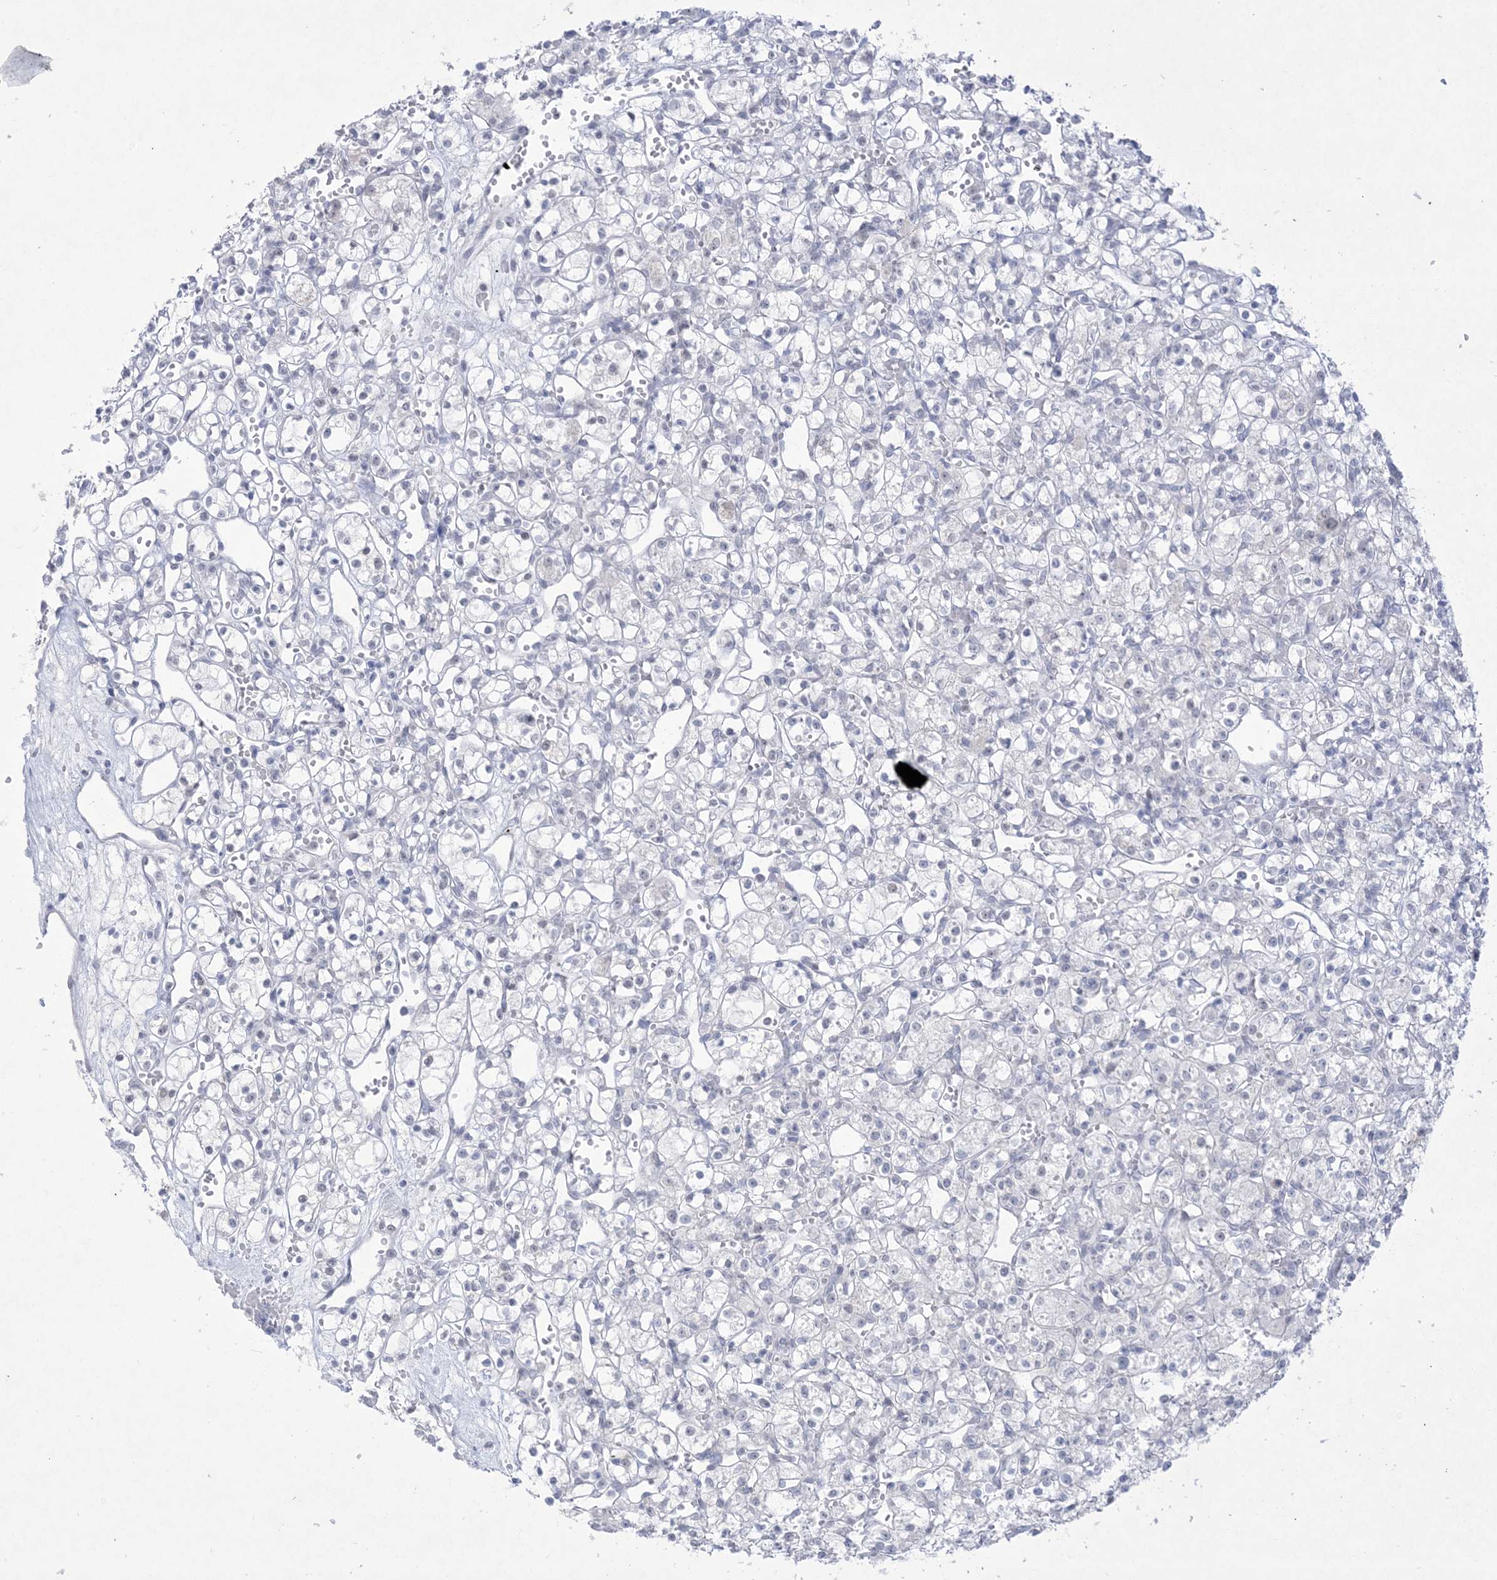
{"staining": {"intensity": "negative", "quantity": "none", "location": "none"}, "tissue": "renal cancer", "cell_type": "Tumor cells", "image_type": "cancer", "snomed": [{"axis": "morphology", "description": "Adenocarcinoma, NOS"}, {"axis": "topography", "description": "Kidney"}], "caption": "Immunohistochemistry micrograph of neoplastic tissue: human renal adenocarcinoma stained with DAB demonstrates no significant protein expression in tumor cells.", "gene": "HOMEZ", "patient": {"sex": "female", "age": 59}}